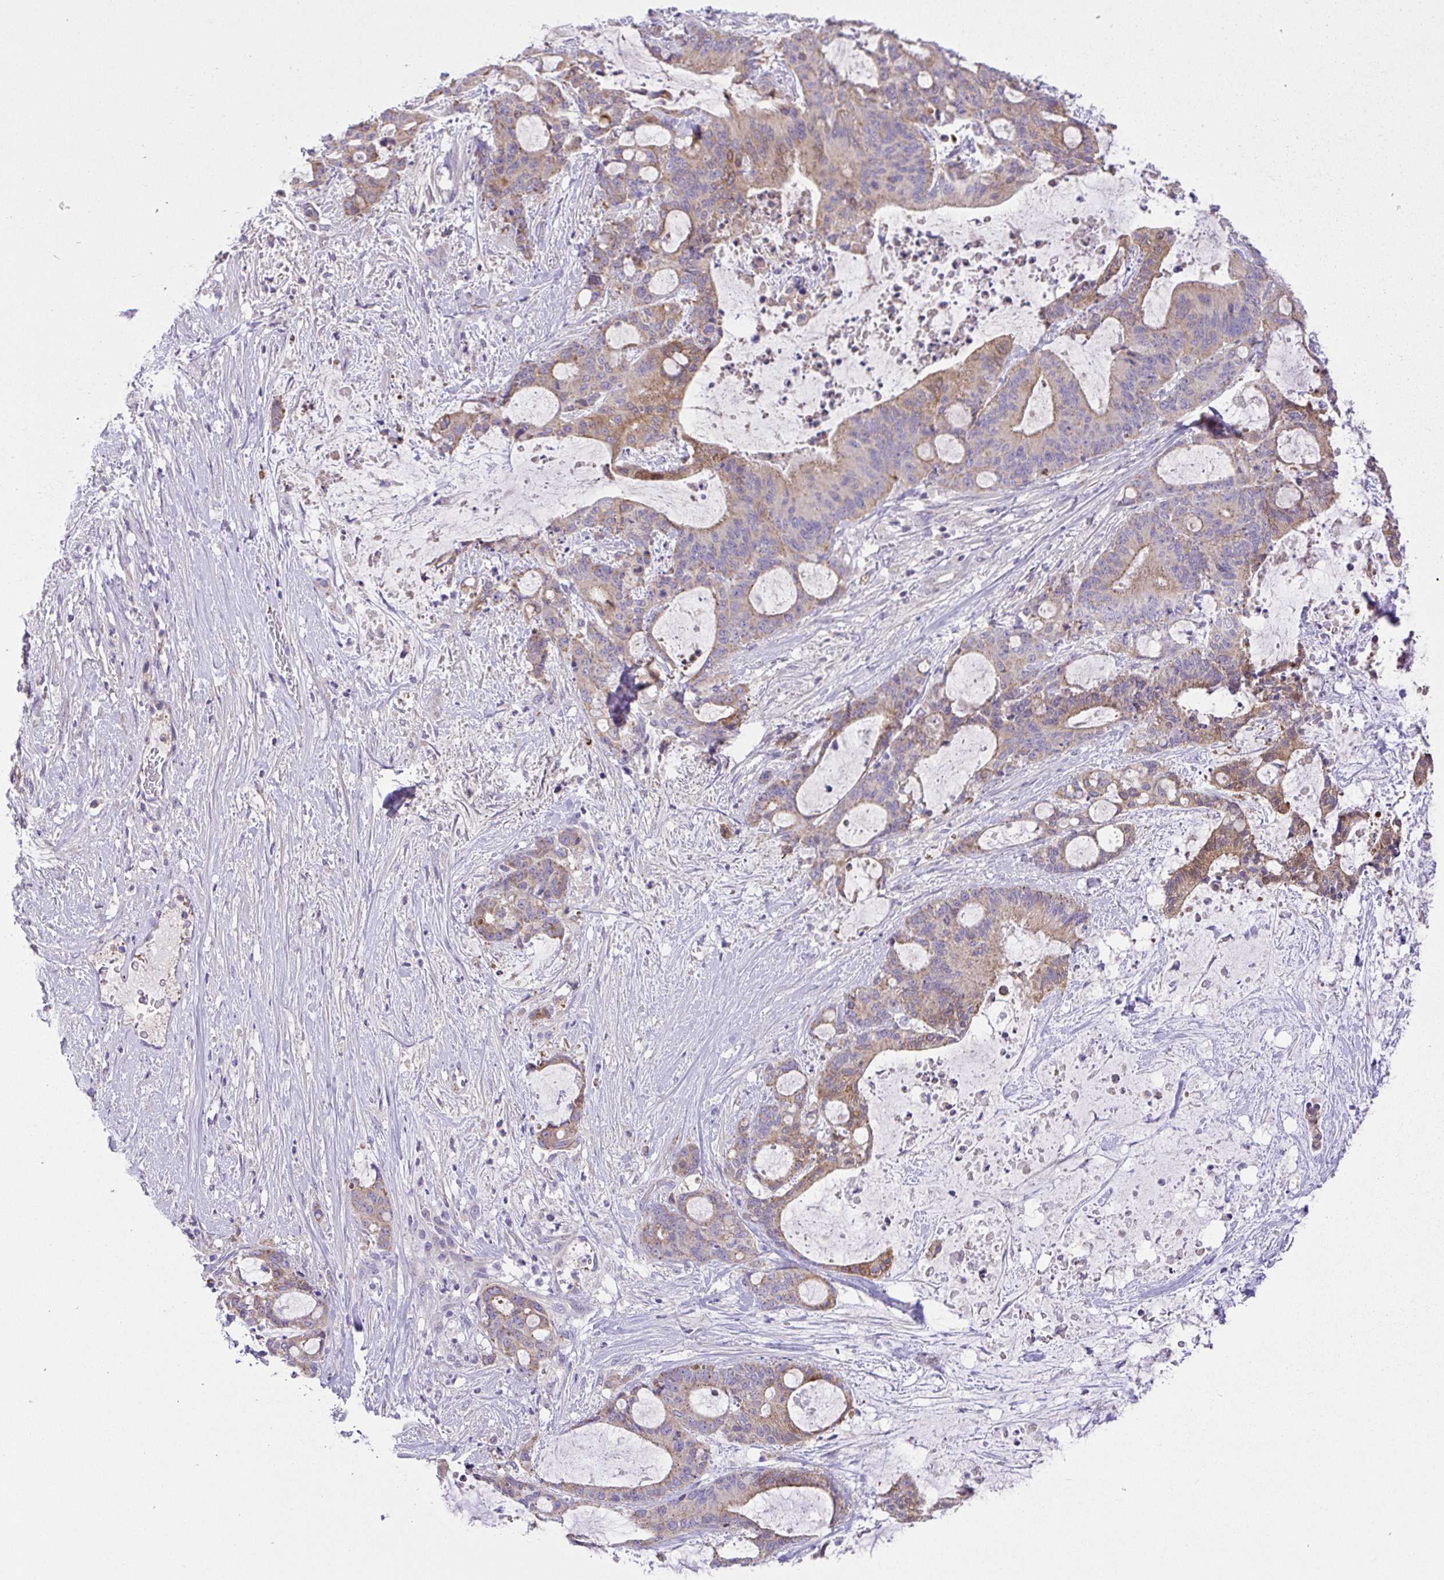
{"staining": {"intensity": "weak", "quantity": "25%-75%", "location": "cytoplasmic/membranous"}, "tissue": "liver cancer", "cell_type": "Tumor cells", "image_type": "cancer", "snomed": [{"axis": "morphology", "description": "Normal tissue, NOS"}, {"axis": "morphology", "description": "Cholangiocarcinoma"}, {"axis": "topography", "description": "Liver"}, {"axis": "topography", "description": "Peripheral nerve tissue"}], "caption": "Immunohistochemistry of liver cancer (cholangiocarcinoma) shows low levels of weak cytoplasmic/membranous expression in about 25%-75% of tumor cells.", "gene": "SLC13A1", "patient": {"sex": "female", "age": 73}}